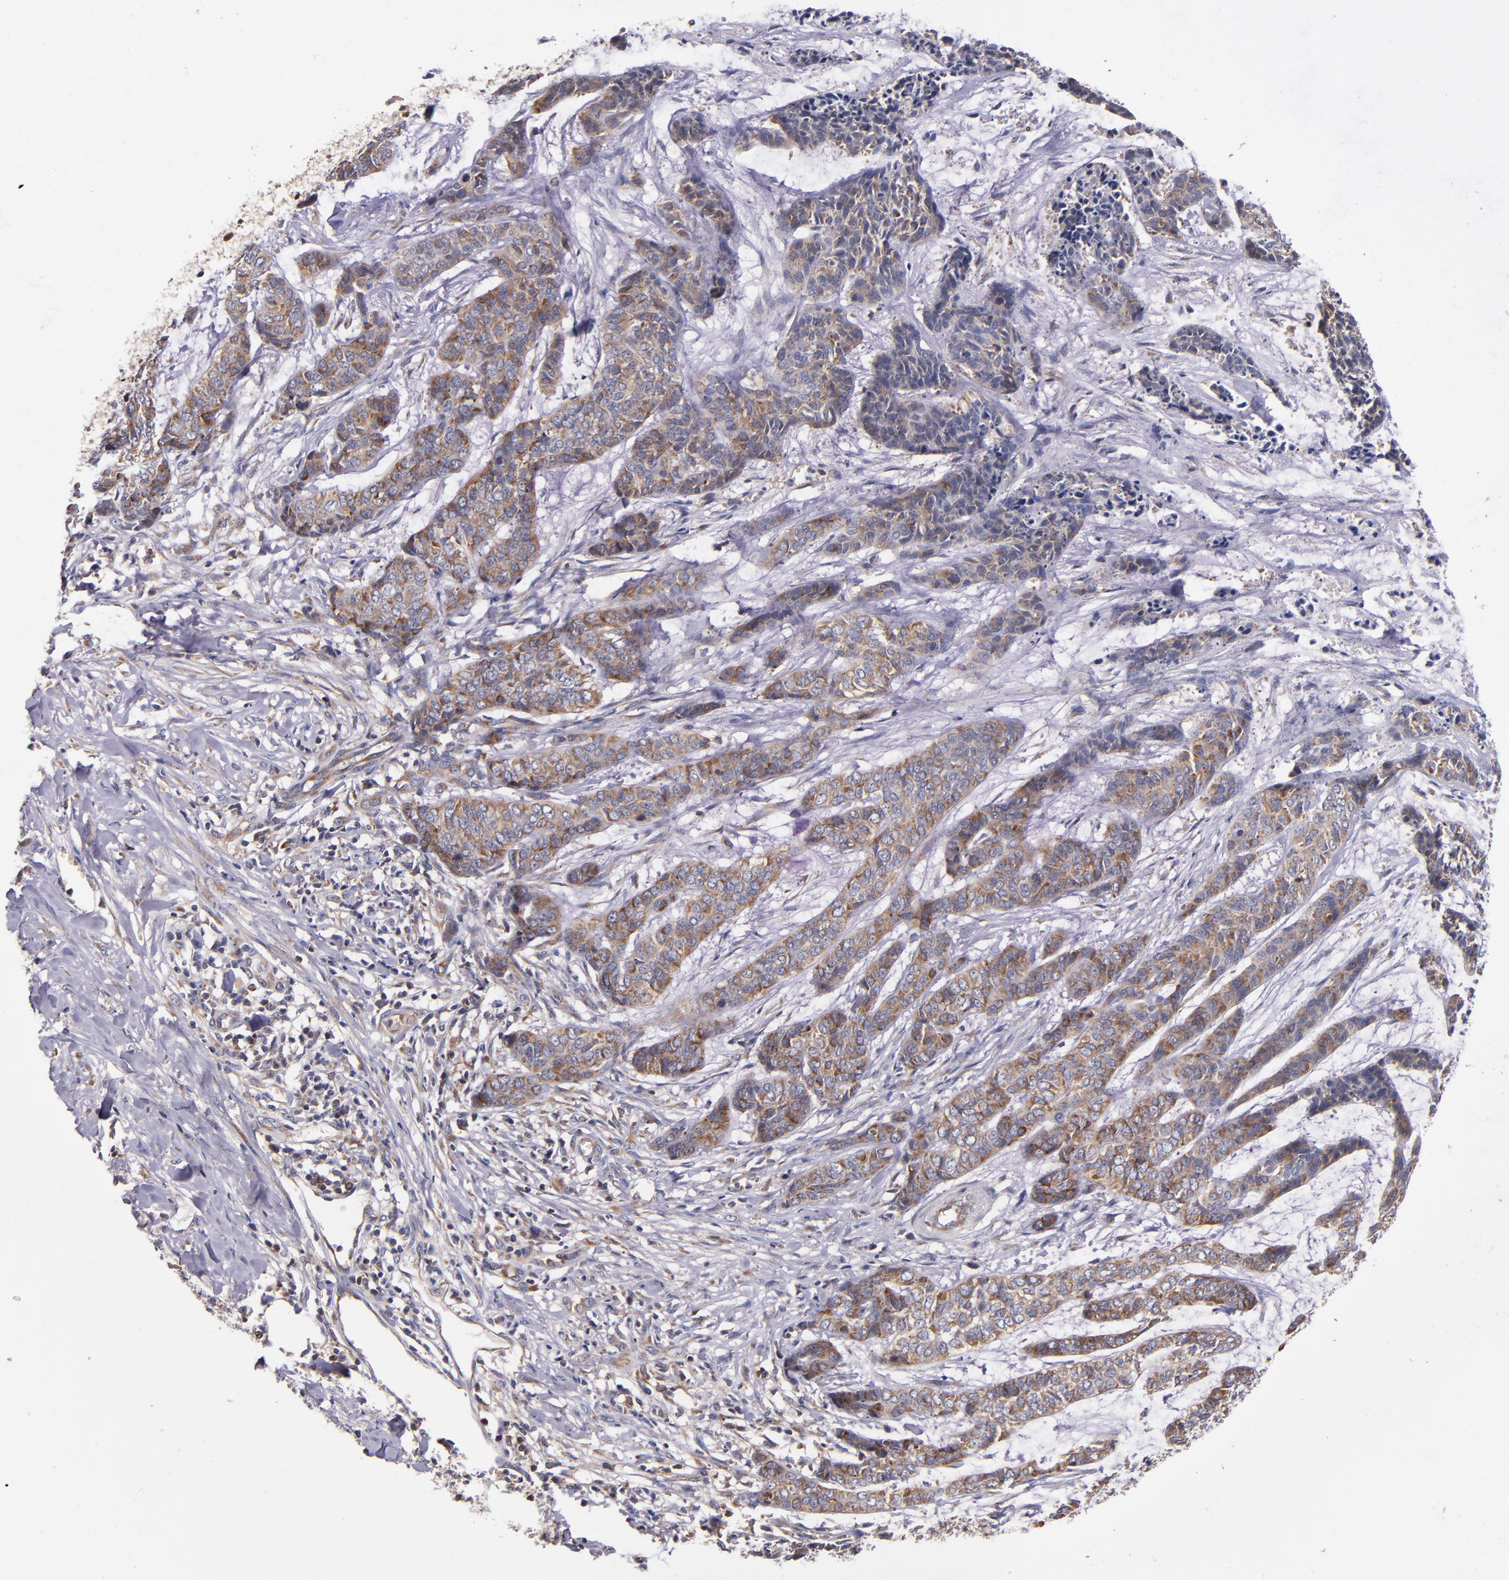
{"staining": {"intensity": "moderate", "quantity": ">75%", "location": "cytoplasmic/membranous"}, "tissue": "skin cancer", "cell_type": "Tumor cells", "image_type": "cancer", "snomed": [{"axis": "morphology", "description": "Basal cell carcinoma"}, {"axis": "topography", "description": "Skin"}], "caption": "A medium amount of moderate cytoplasmic/membranous staining is present in about >75% of tumor cells in basal cell carcinoma (skin) tissue.", "gene": "EIF4ENIF1", "patient": {"sex": "female", "age": 64}}